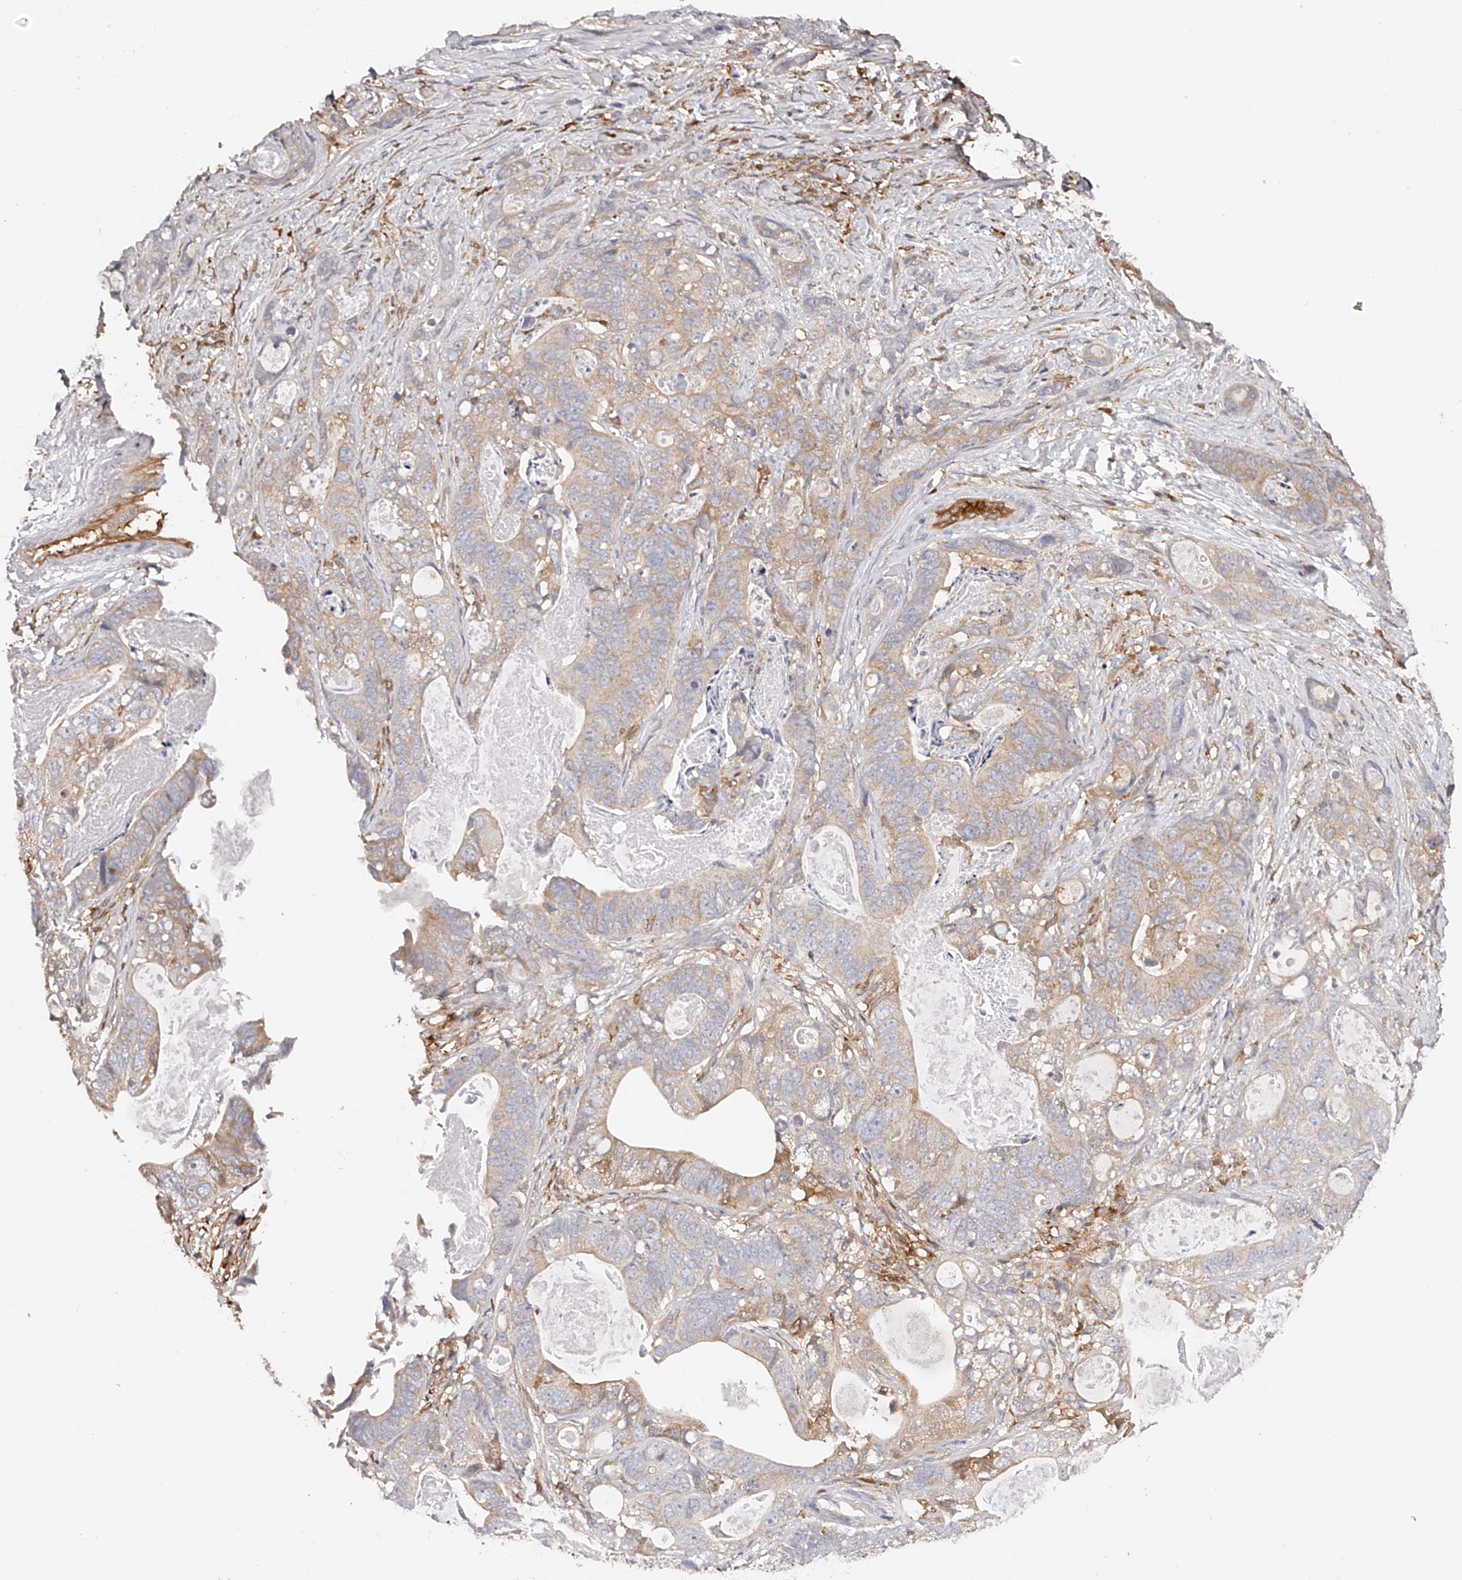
{"staining": {"intensity": "weak", "quantity": ">75%", "location": "cytoplasmic/membranous"}, "tissue": "stomach cancer", "cell_type": "Tumor cells", "image_type": "cancer", "snomed": [{"axis": "morphology", "description": "Normal tissue, NOS"}, {"axis": "morphology", "description": "Adenocarcinoma, NOS"}, {"axis": "topography", "description": "Stomach"}], "caption": "Immunohistochemistry (IHC) staining of stomach cancer (adenocarcinoma), which reveals low levels of weak cytoplasmic/membranous positivity in approximately >75% of tumor cells indicating weak cytoplasmic/membranous protein expression. The staining was performed using DAB (brown) for protein detection and nuclei were counterstained in hematoxylin (blue).", "gene": "LAP3", "patient": {"sex": "female", "age": 89}}